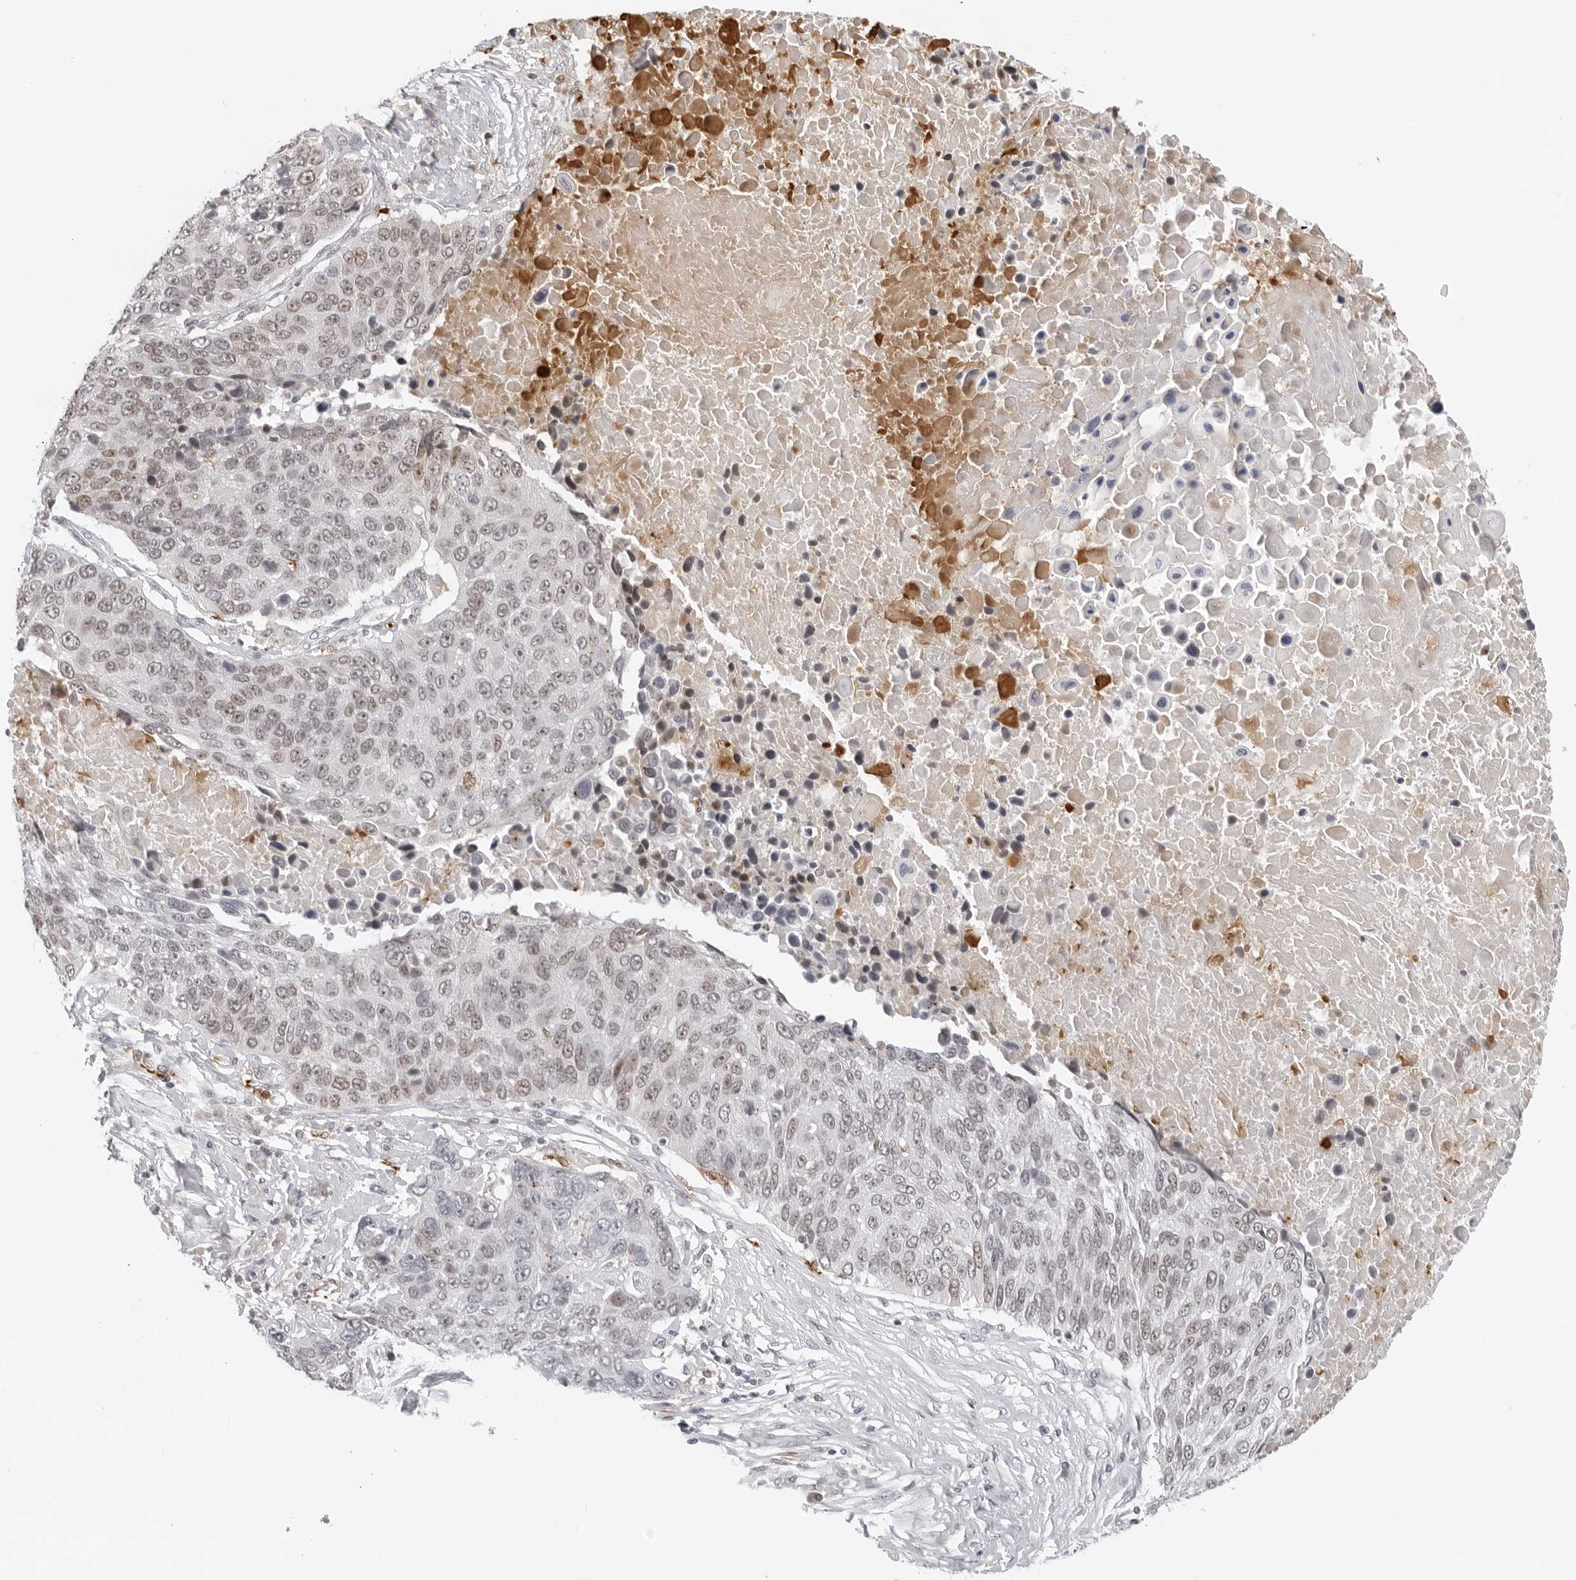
{"staining": {"intensity": "weak", "quantity": "25%-75%", "location": "nuclear"}, "tissue": "lung cancer", "cell_type": "Tumor cells", "image_type": "cancer", "snomed": [{"axis": "morphology", "description": "Squamous cell carcinoma, NOS"}, {"axis": "topography", "description": "Lung"}], "caption": "This image displays immunohistochemistry staining of human lung cancer, with low weak nuclear positivity in about 25%-75% of tumor cells.", "gene": "MSH6", "patient": {"sex": "male", "age": 66}}